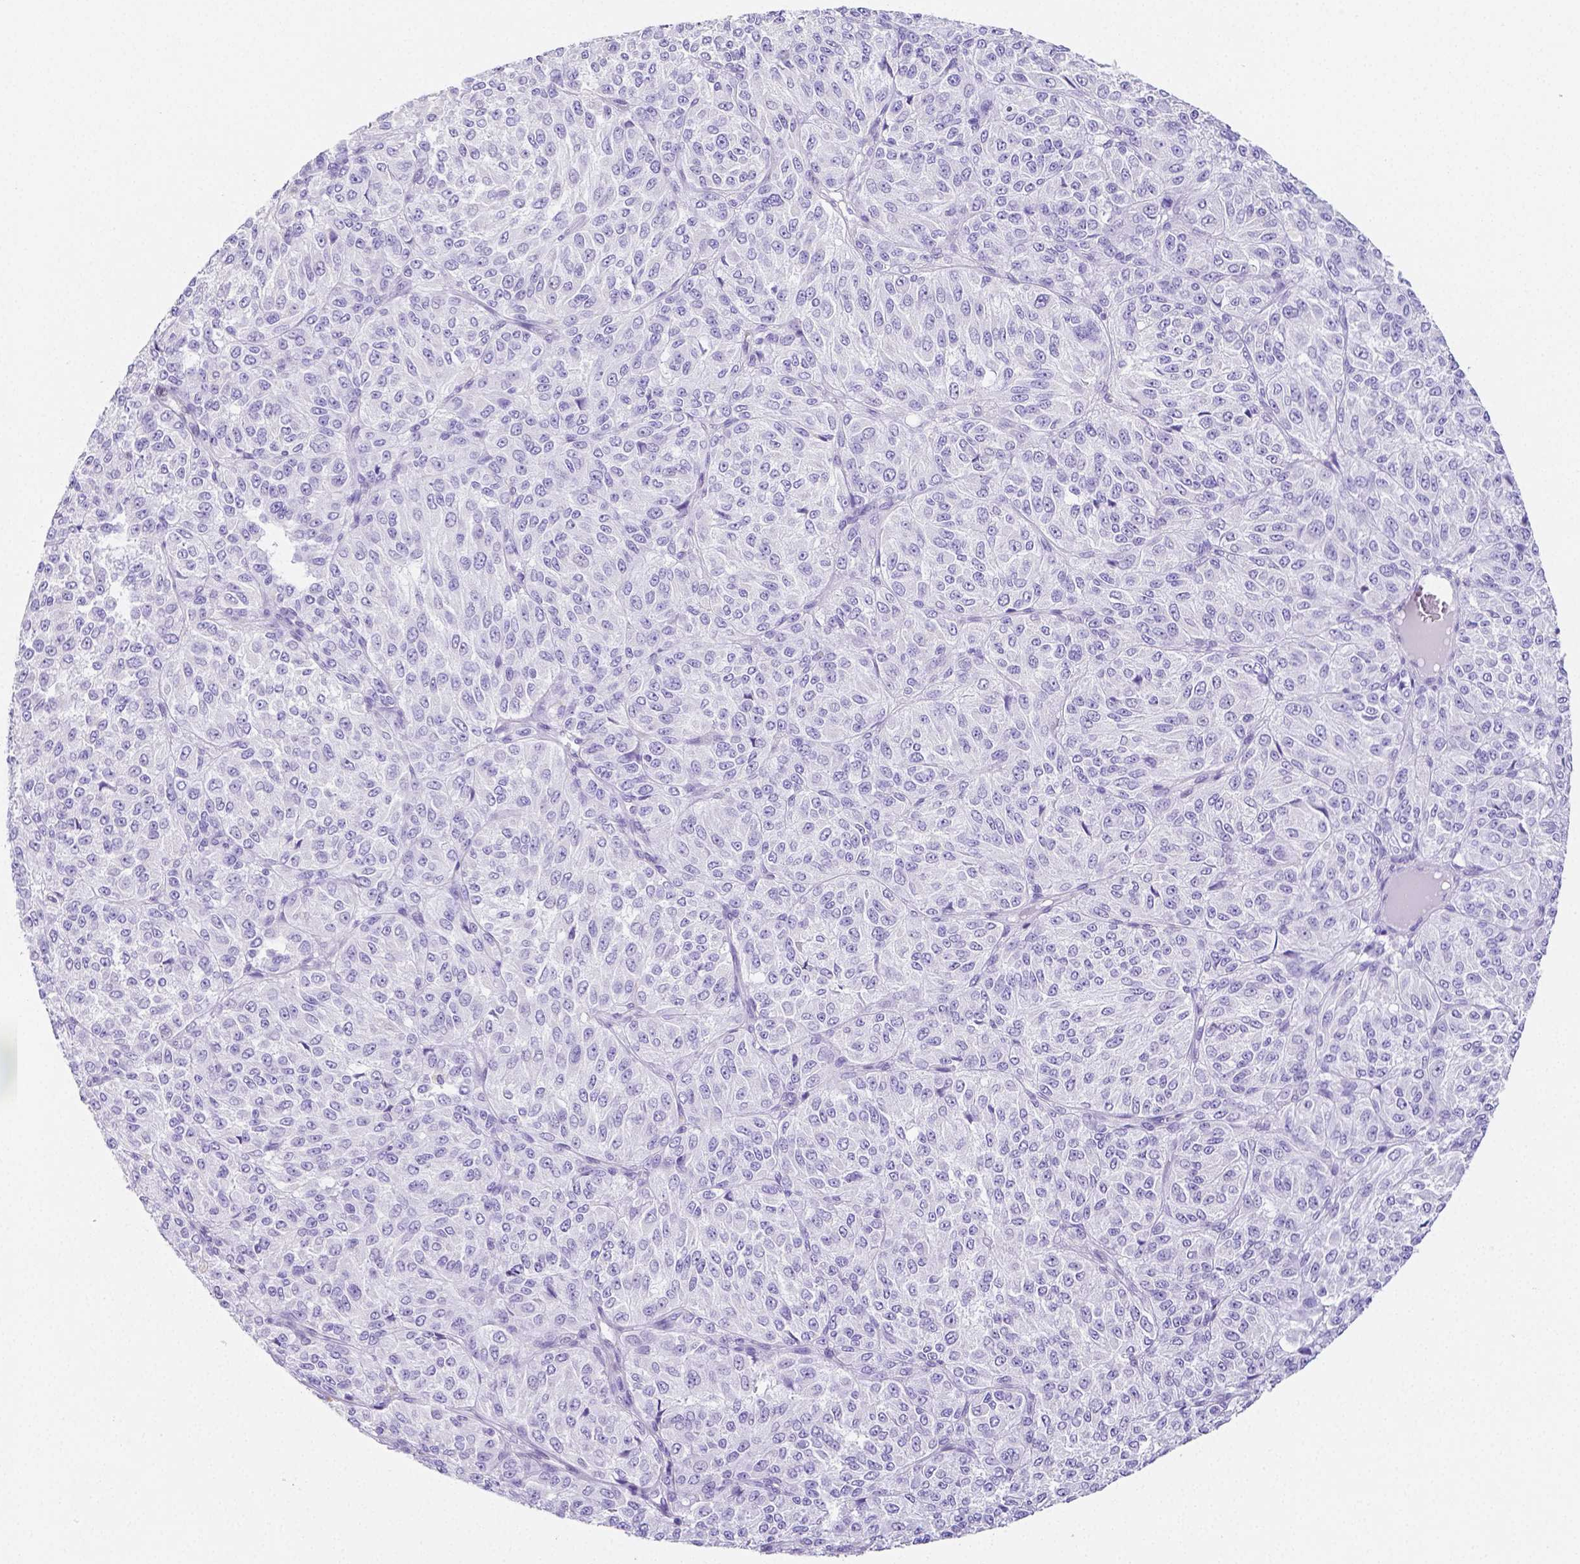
{"staining": {"intensity": "negative", "quantity": "none", "location": "none"}, "tissue": "melanoma", "cell_type": "Tumor cells", "image_type": "cancer", "snomed": [{"axis": "morphology", "description": "Malignant melanoma, Metastatic site"}, {"axis": "topography", "description": "Brain"}], "caption": "Immunohistochemical staining of melanoma reveals no significant expression in tumor cells.", "gene": "ARHGAP36", "patient": {"sex": "female", "age": 56}}